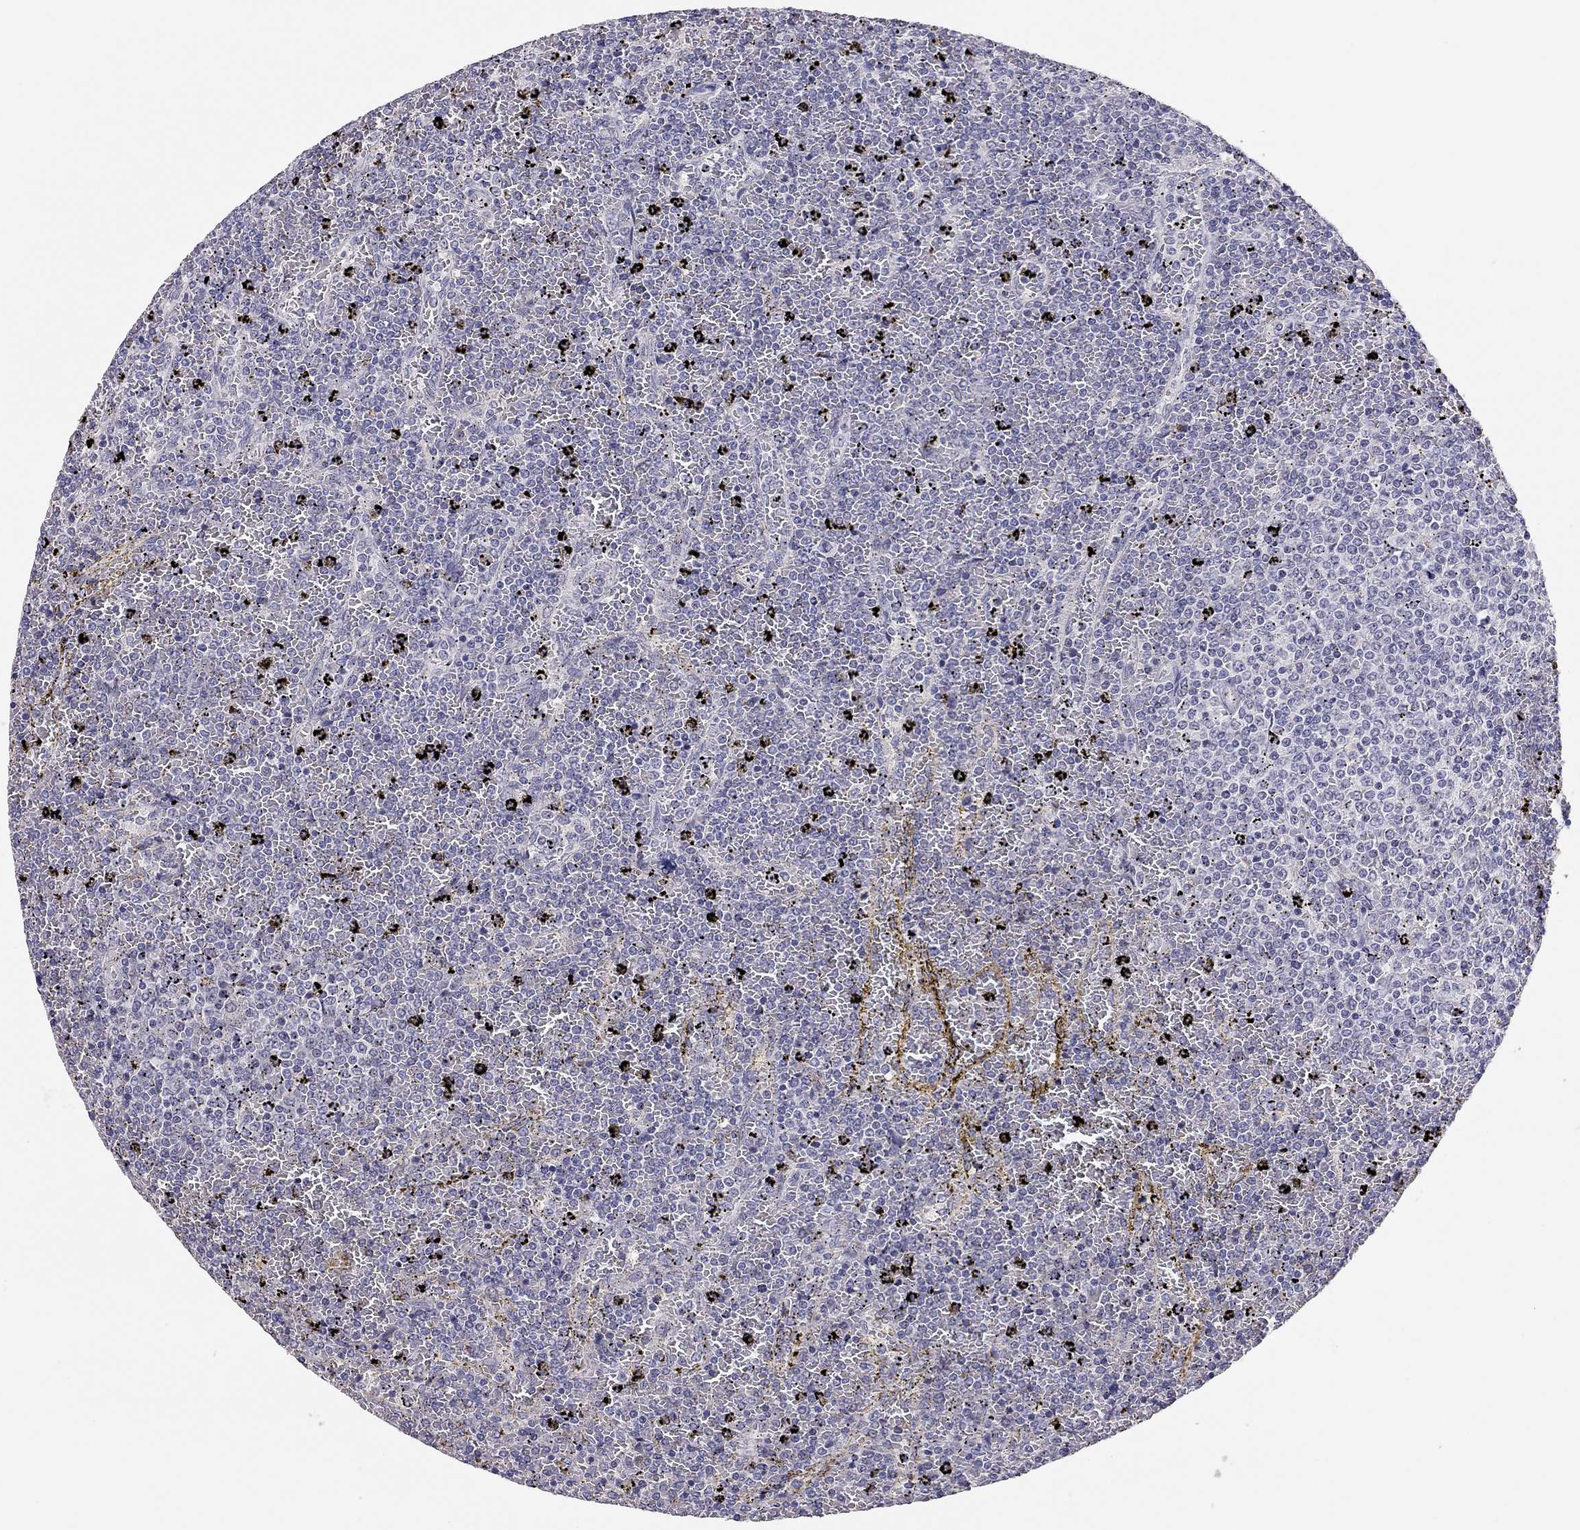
{"staining": {"intensity": "negative", "quantity": "none", "location": "none"}, "tissue": "lymphoma", "cell_type": "Tumor cells", "image_type": "cancer", "snomed": [{"axis": "morphology", "description": "Malignant lymphoma, non-Hodgkin's type, Low grade"}, {"axis": "topography", "description": "Spleen"}], "caption": "Immunohistochemistry of lymphoma displays no staining in tumor cells.", "gene": "SCARB1", "patient": {"sex": "female", "age": 77}}